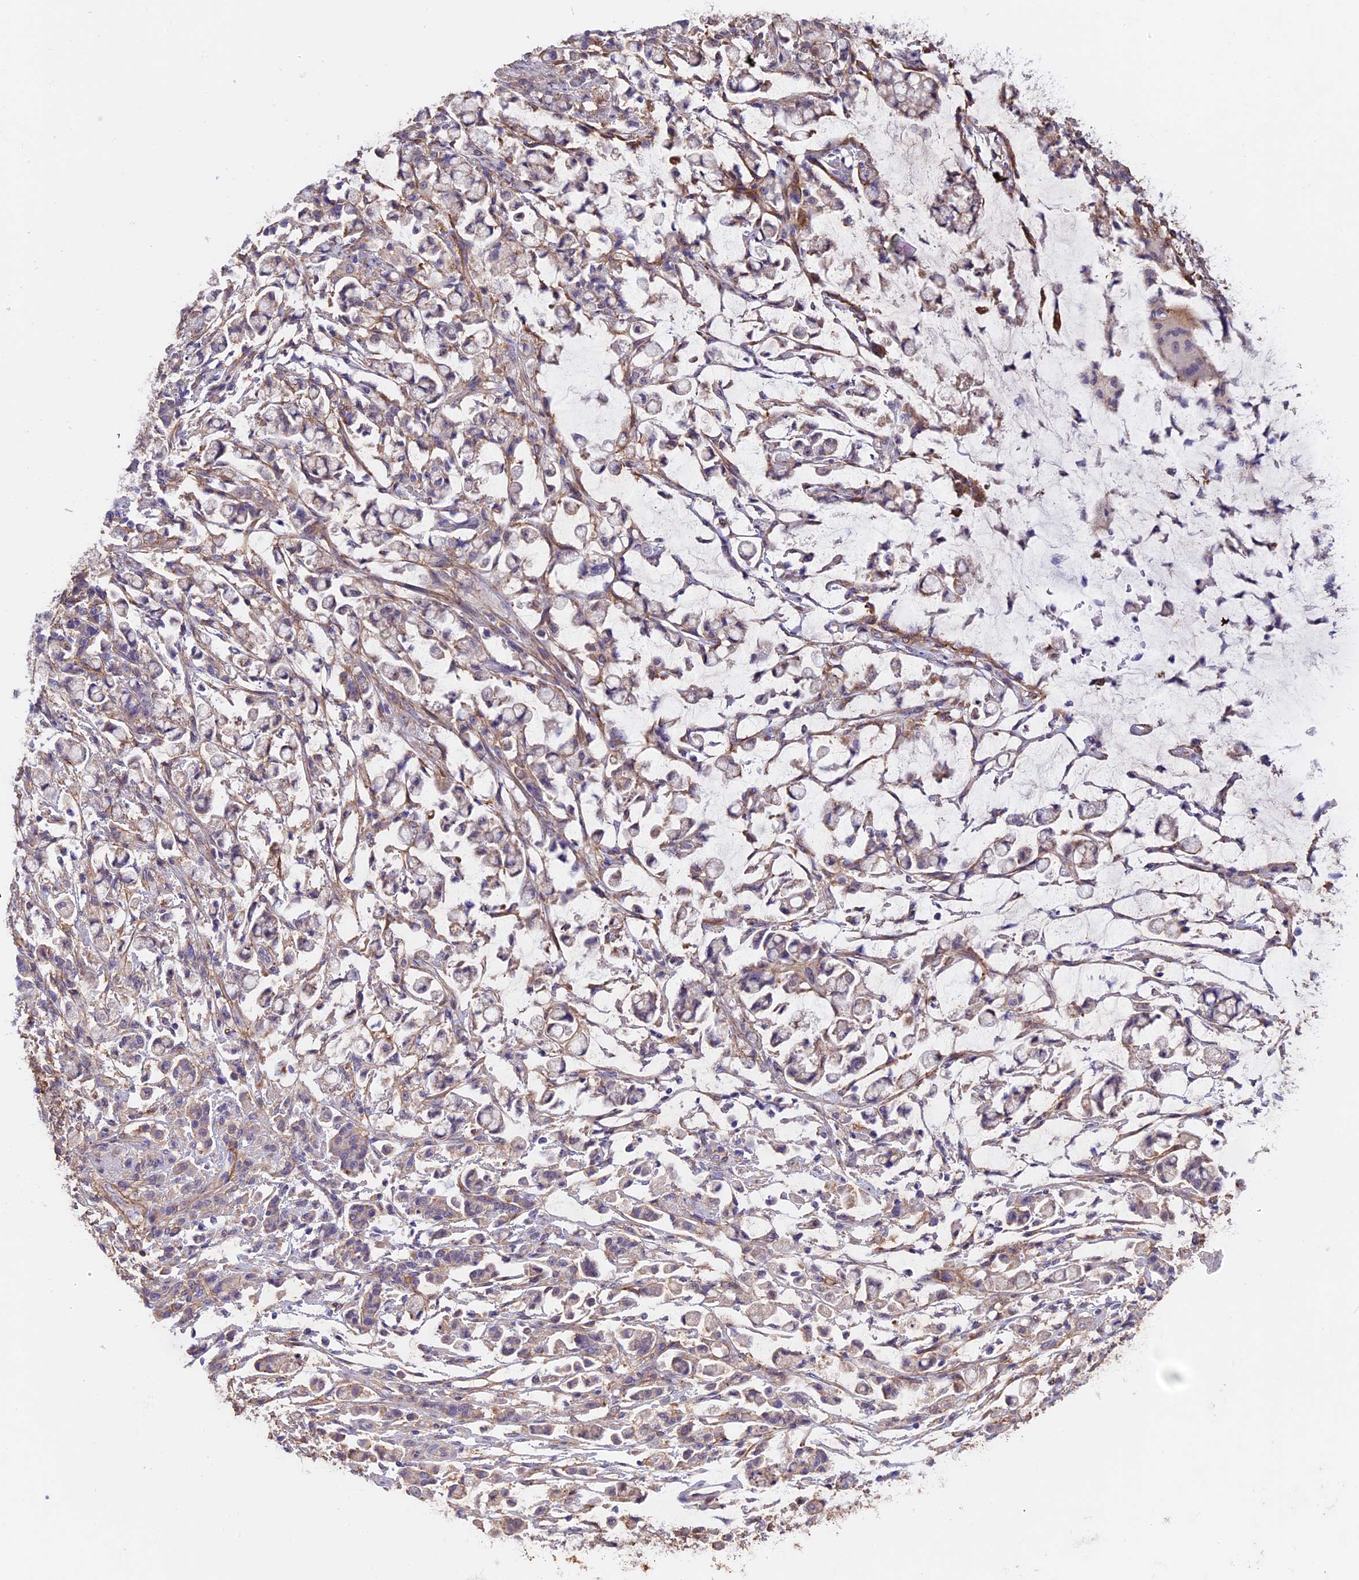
{"staining": {"intensity": "negative", "quantity": "none", "location": "none"}, "tissue": "stomach cancer", "cell_type": "Tumor cells", "image_type": "cancer", "snomed": [{"axis": "morphology", "description": "Adenocarcinoma, NOS"}, {"axis": "topography", "description": "Stomach"}], "caption": "Immunohistochemistry of stomach cancer (adenocarcinoma) shows no staining in tumor cells. Nuclei are stained in blue.", "gene": "COL4A3", "patient": {"sex": "female", "age": 60}}